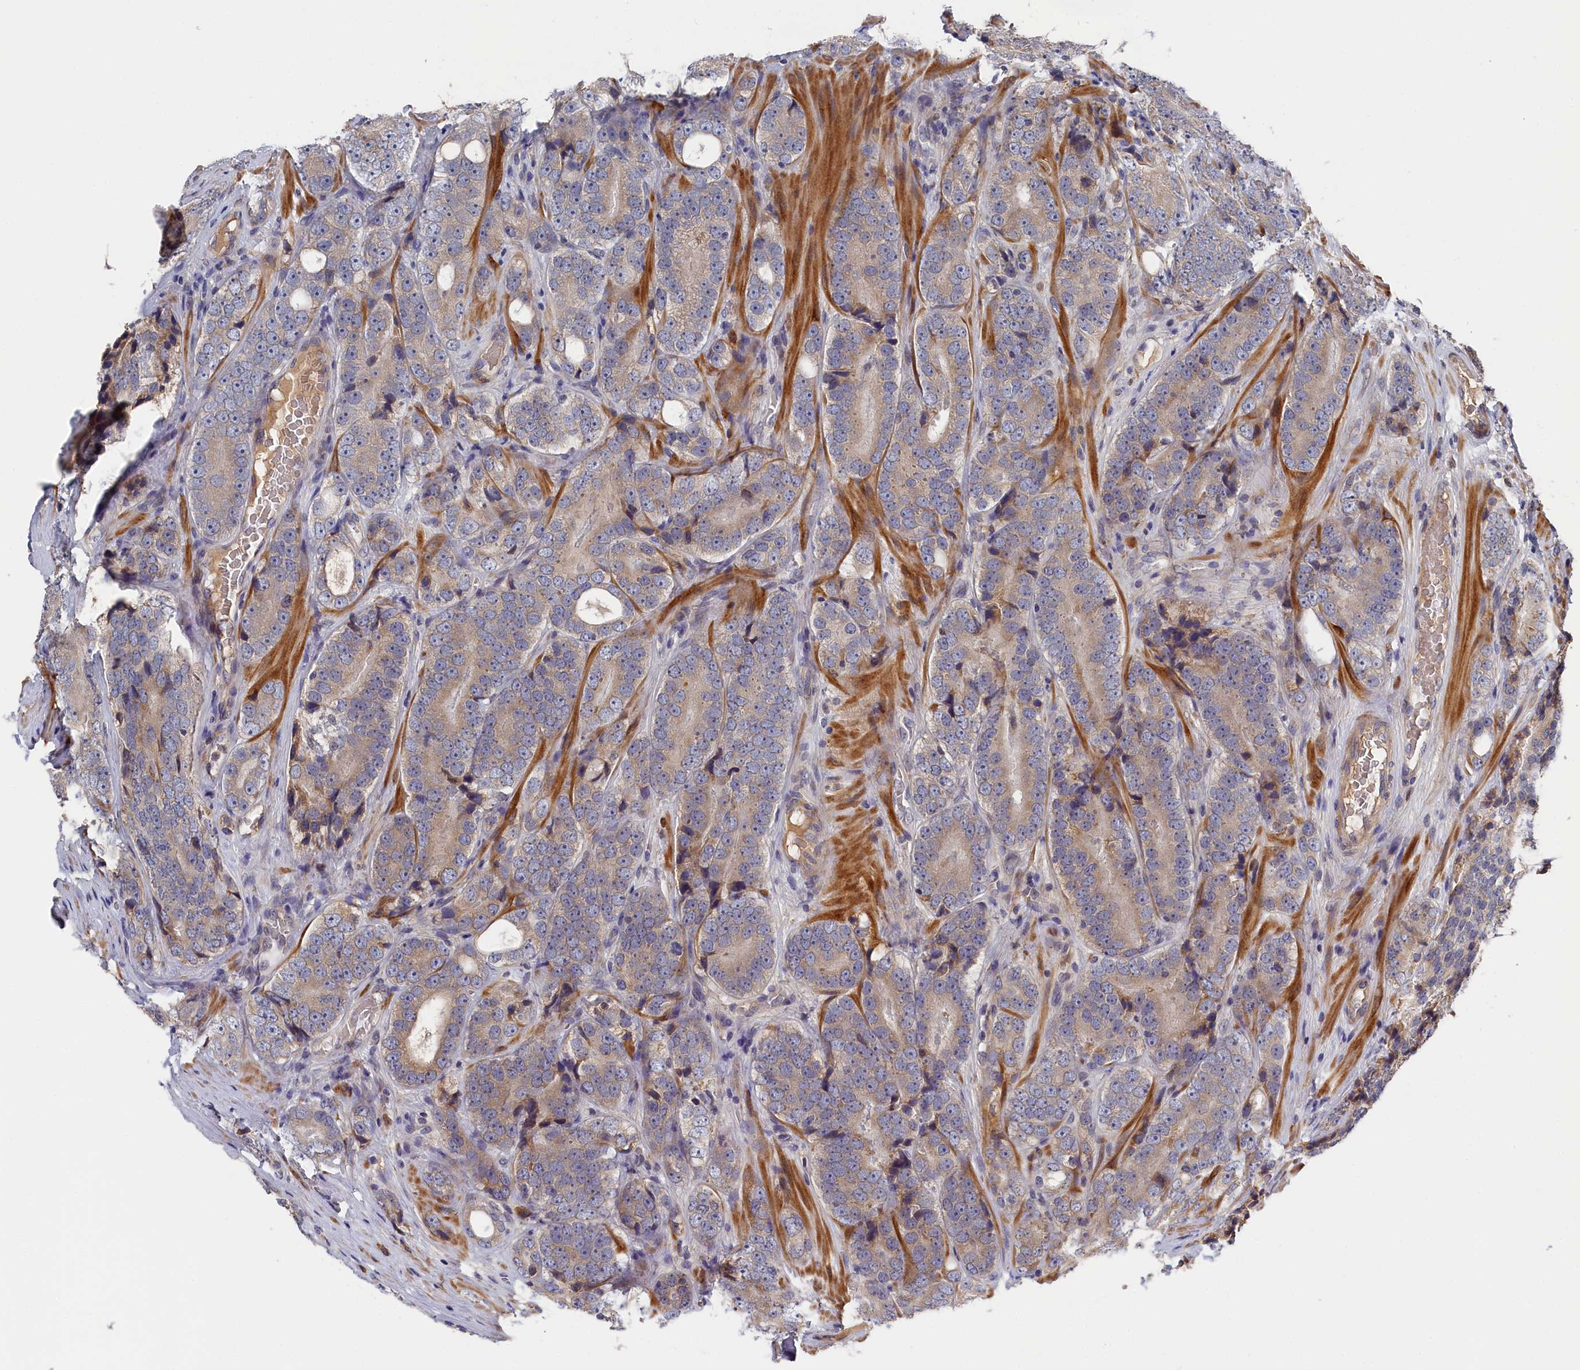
{"staining": {"intensity": "weak", "quantity": ">75%", "location": "cytoplasmic/membranous"}, "tissue": "prostate cancer", "cell_type": "Tumor cells", "image_type": "cancer", "snomed": [{"axis": "morphology", "description": "Adenocarcinoma, High grade"}, {"axis": "topography", "description": "Prostate"}], "caption": "A high-resolution histopathology image shows IHC staining of prostate cancer (adenocarcinoma (high-grade)), which shows weak cytoplasmic/membranous expression in approximately >75% of tumor cells.", "gene": "CYB5D2", "patient": {"sex": "male", "age": 56}}